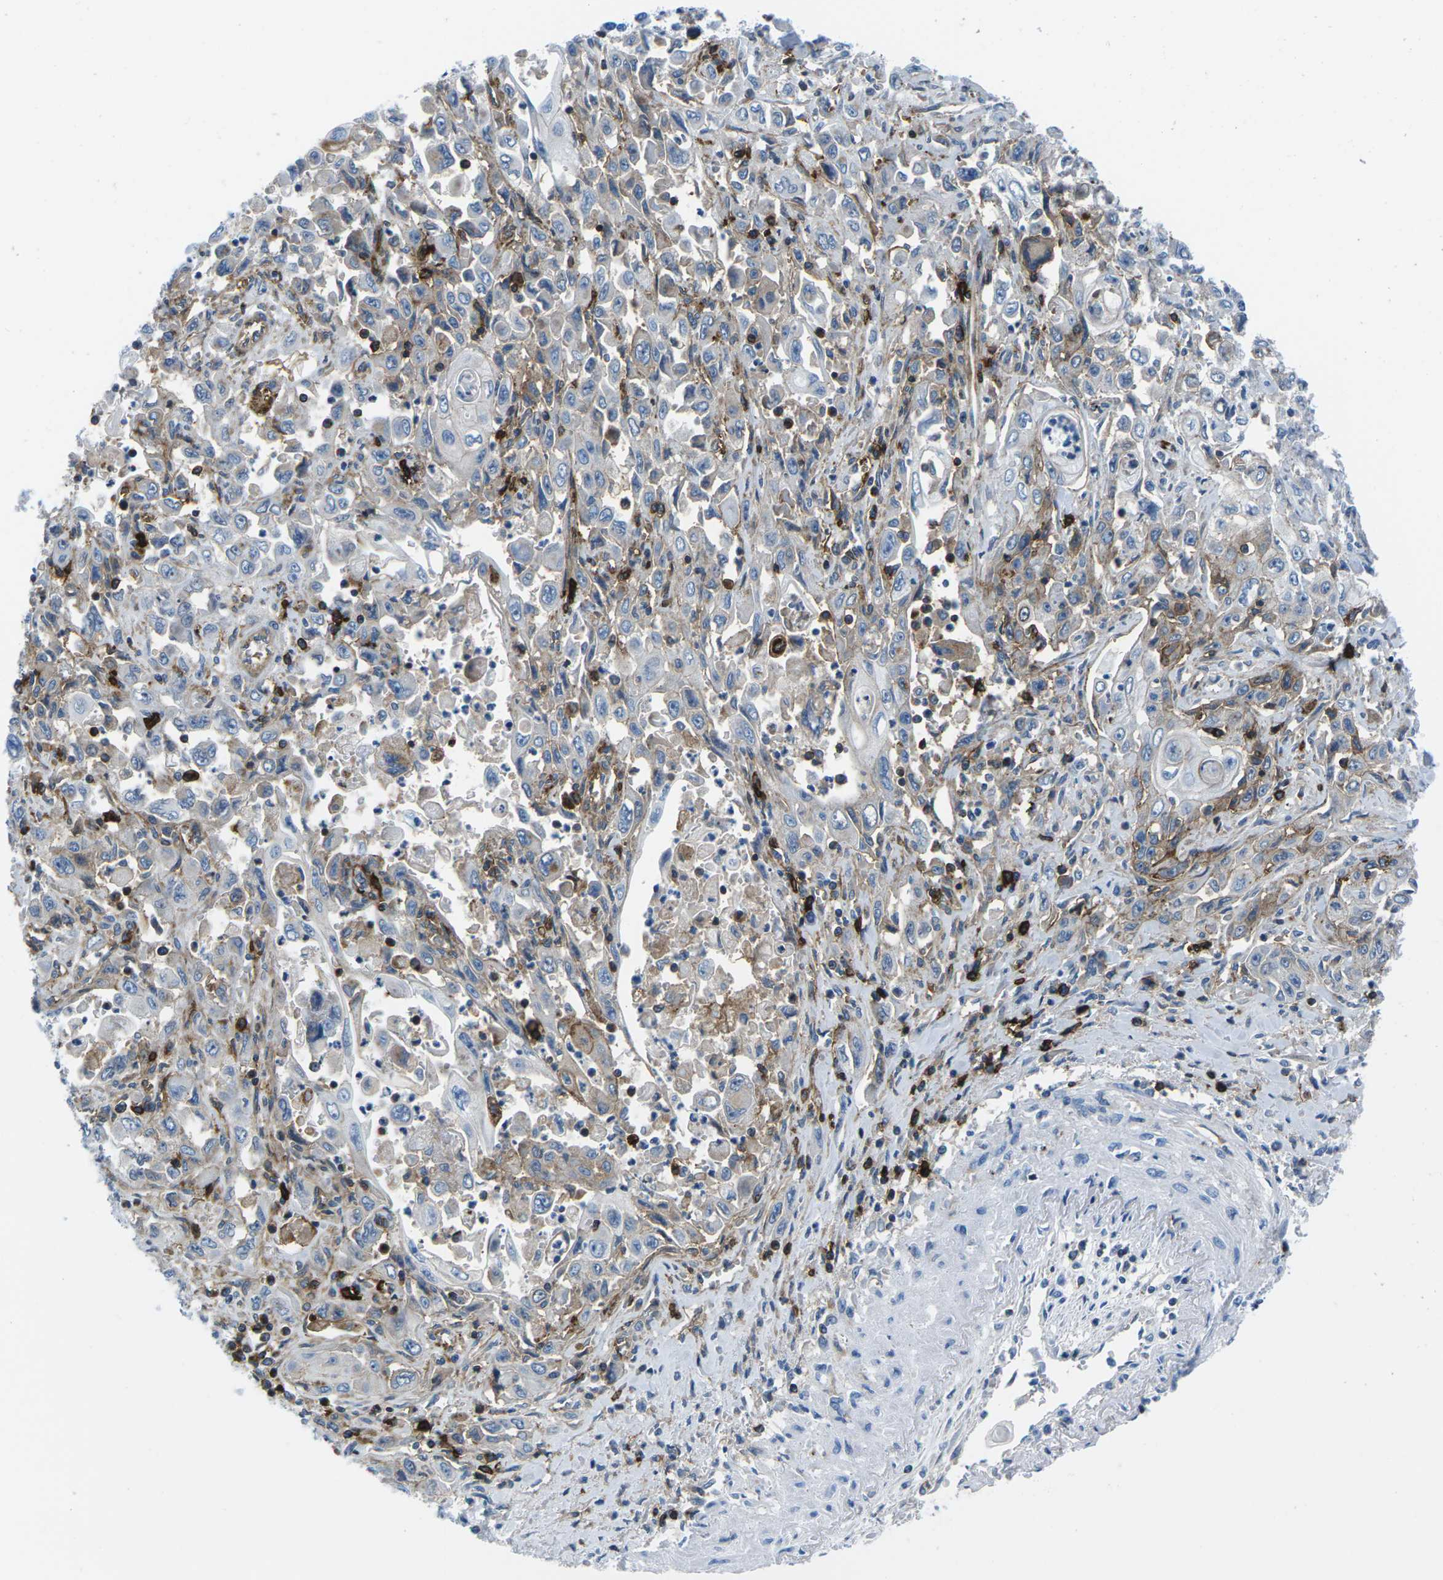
{"staining": {"intensity": "moderate", "quantity": "25%-75%", "location": "cytoplasmic/membranous"}, "tissue": "pancreatic cancer", "cell_type": "Tumor cells", "image_type": "cancer", "snomed": [{"axis": "morphology", "description": "Adenocarcinoma, NOS"}, {"axis": "topography", "description": "Pancreas"}], "caption": "A high-resolution image shows immunohistochemistry staining of adenocarcinoma (pancreatic), which exhibits moderate cytoplasmic/membranous expression in approximately 25%-75% of tumor cells. (DAB (3,3'-diaminobenzidine) IHC with brightfield microscopy, high magnification).", "gene": "SOCS4", "patient": {"sex": "male", "age": 70}}